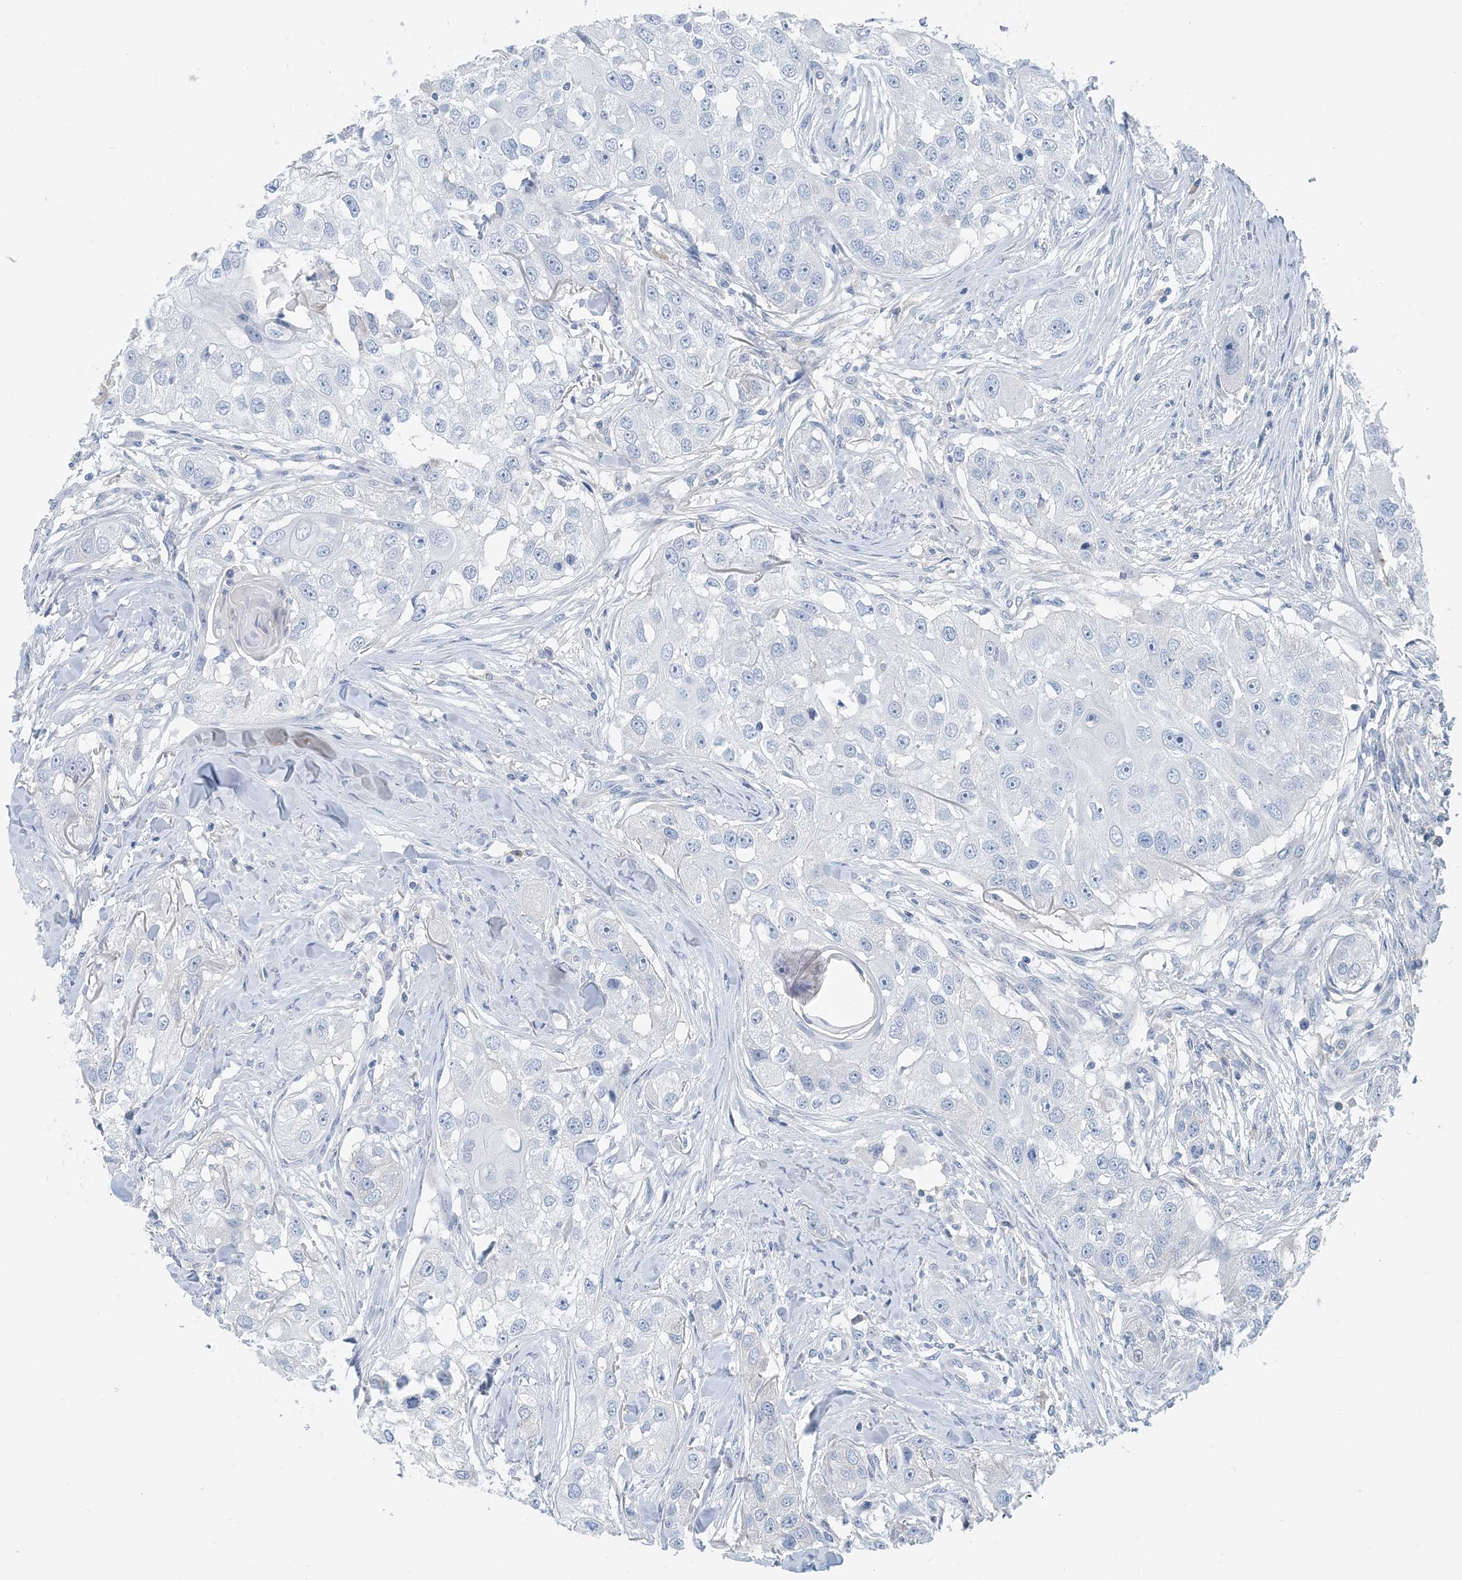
{"staining": {"intensity": "negative", "quantity": "none", "location": "none"}, "tissue": "head and neck cancer", "cell_type": "Tumor cells", "image_type": "cancer", "snomed": [{"axis": "morphology", "description": "Normal tissue, NOS"}, {"axis": "morphology", "description": "Squamous cell carcinoma, NOS"}, {"axis": "topography", "description": "Skeletal muscle"}, {"axis": "topography", "description": "Head-Neck"}], "caption": "A high-resolution micrograph shows immunohistochemistry staining of head and neck cancer (squamous cell carcinoma), which displays no significant expression in tumor cells.", "gene": "CTRL", "patient": {"sex": "male", "age": 51}}